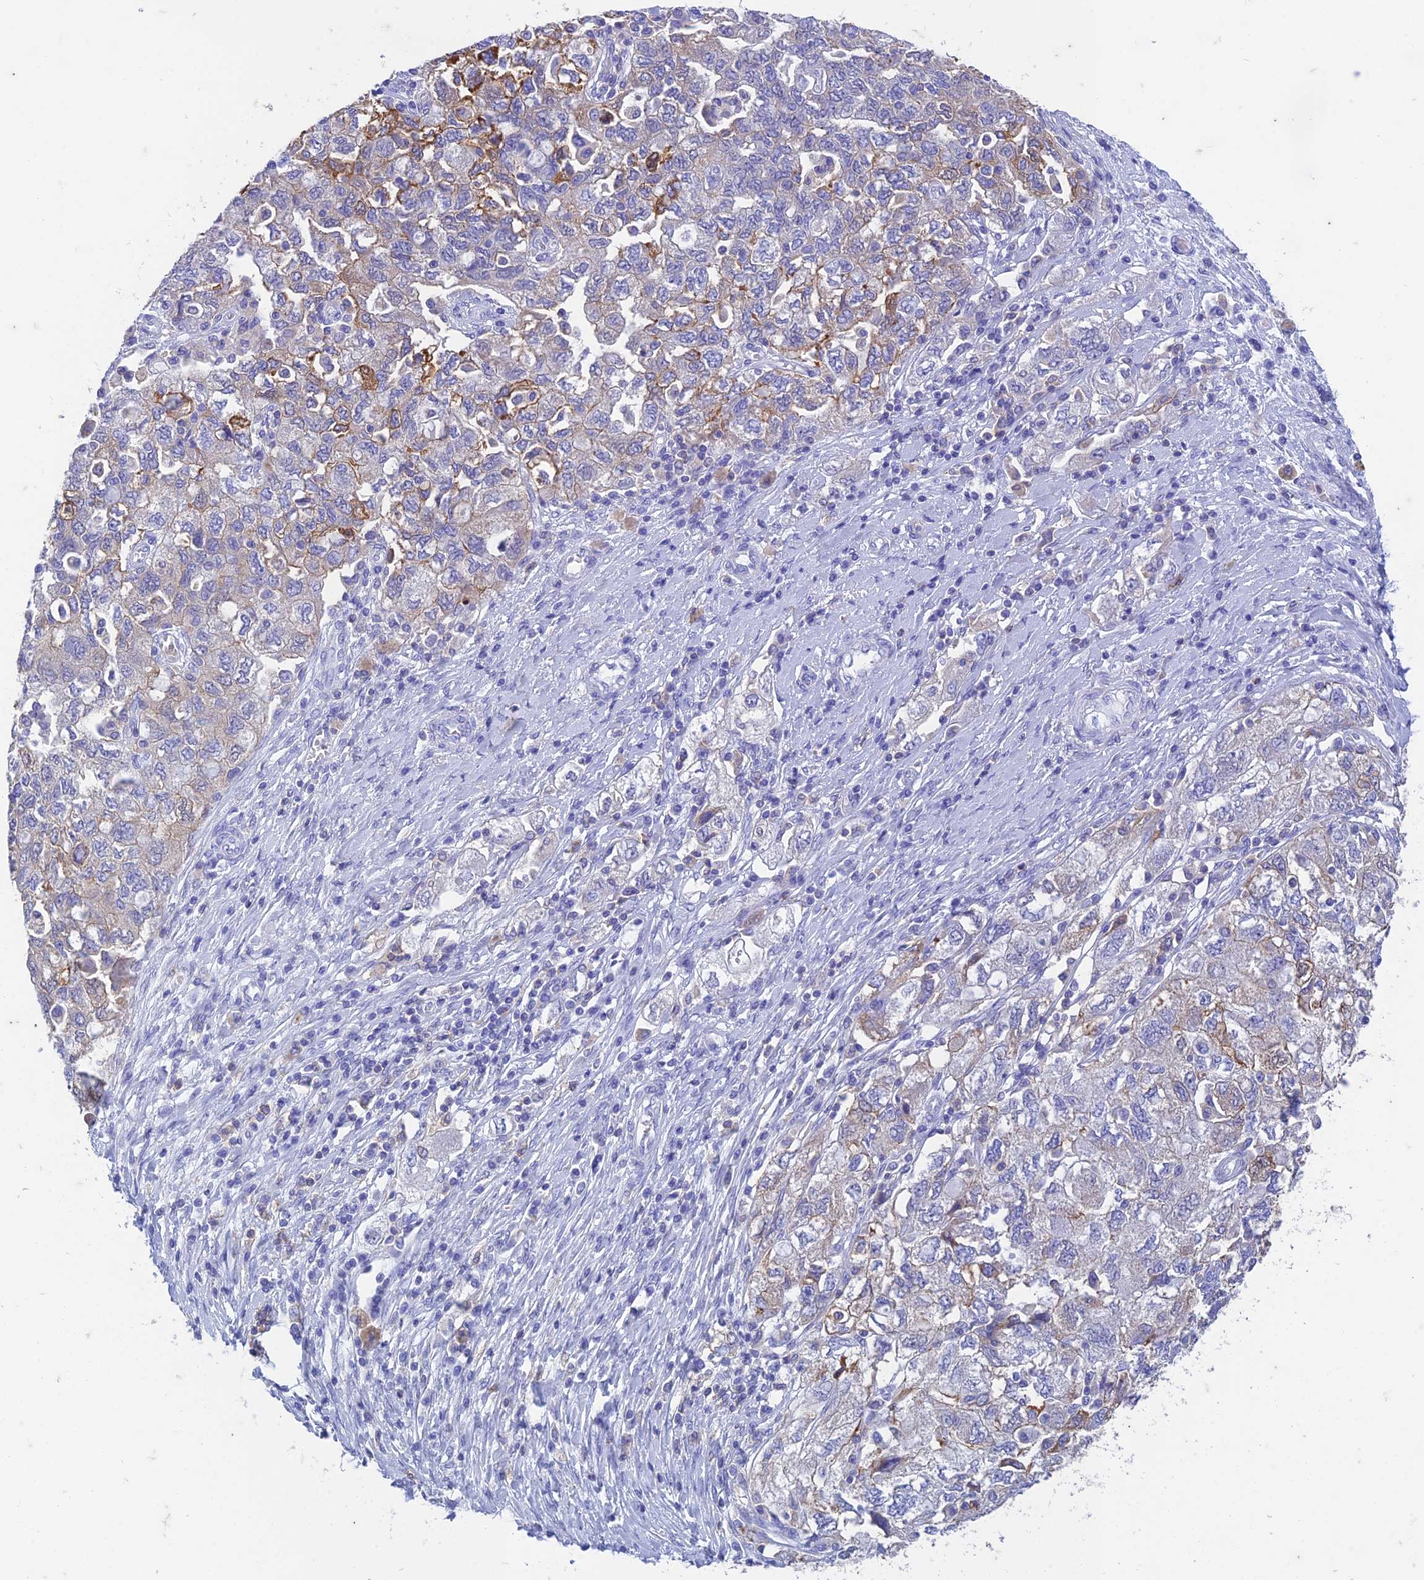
{"staining": {"intensity": "moderate", "quantity": "<25%", "location": "cytoplasmic/membranous"}, "tissue": "ovarian cancer", "cell_type": "Tumor cells", "image_type": "cancer", "snomed": [{"axis": "morphology", "description": "Carcinoma, NOS"}, {"axis": "morphology", "description": "Cystadenocarcinoma, serous, NOS"}, {"axis": "topography", "description": "Ovary"}], "caption": "A high-resolution image shows immunohistochemistry staining of ovarian serous cystadenocarcinoma, which displays moderate cytoplasmic/membranous expression in approximately <25% of tumor cells. Using DAB (brown) and hematoxylin (blue) stains, captured at high magnification using brightfield microscopy.", "gene": "FGF7", "patient": {"sex": "female", "age": 69}}